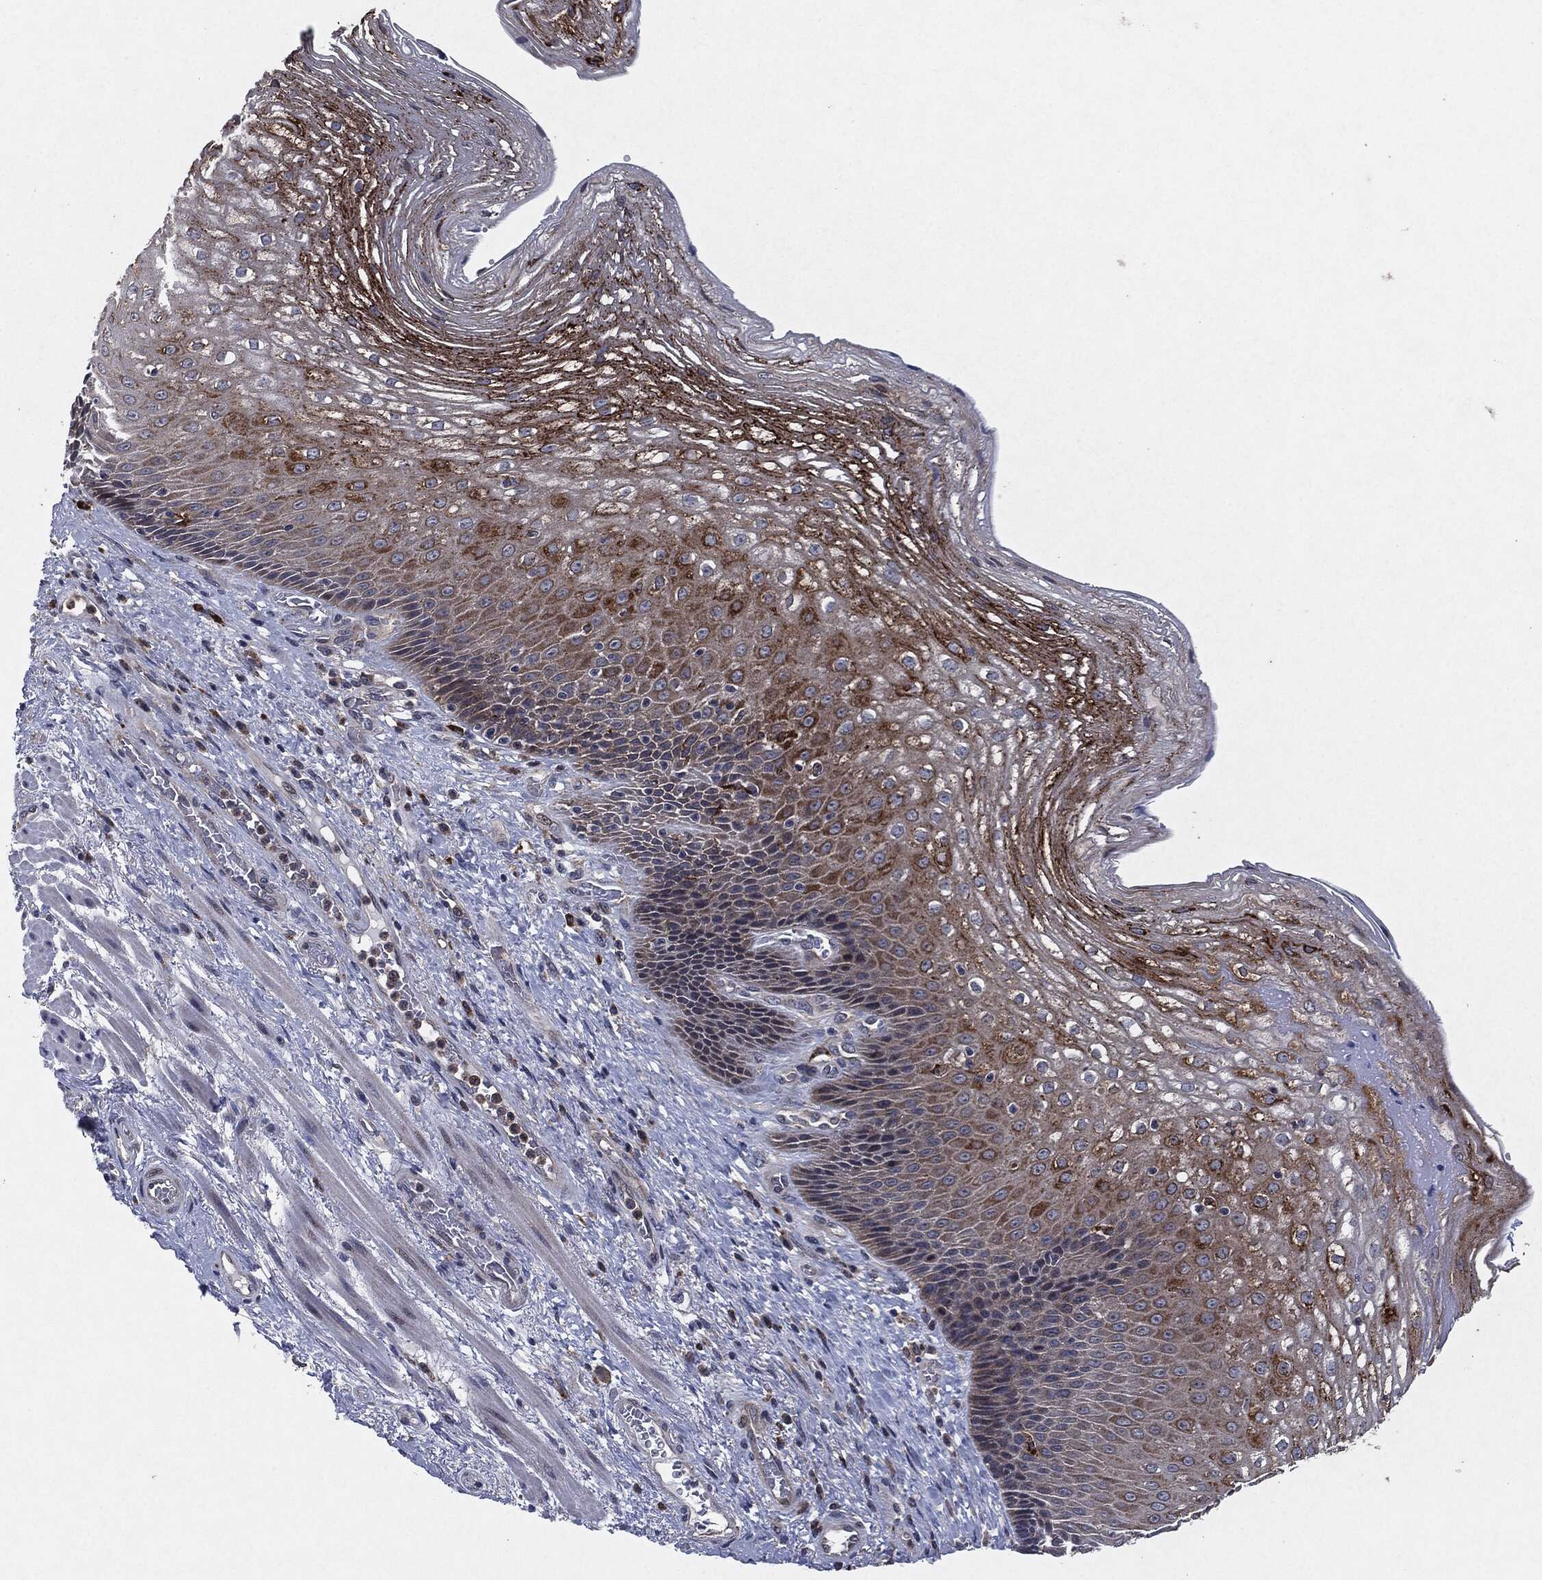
{"staining": {"intensity": "strong", "quantity": "<25%", "location": "cytoplasmic/membranous"}, "tissue": "esophagus", "cell_type": "Squamous epithelial cells", "image_type": "normal", "snomed": [{"axis": "morphology", "description": "Normal tissue, NOS"}, {"axis": "topography", "description": "Esophagus"}], "caption": "A high-resolution micrograph shows immunohistochemistry staining of benign esophagus, which shows strong cytoplasmic/membranous positivity in approximately <25% of squamous epithelial cells.", "gene": "SLC31A2", "patient": {"sex": "male", "age": 63}}